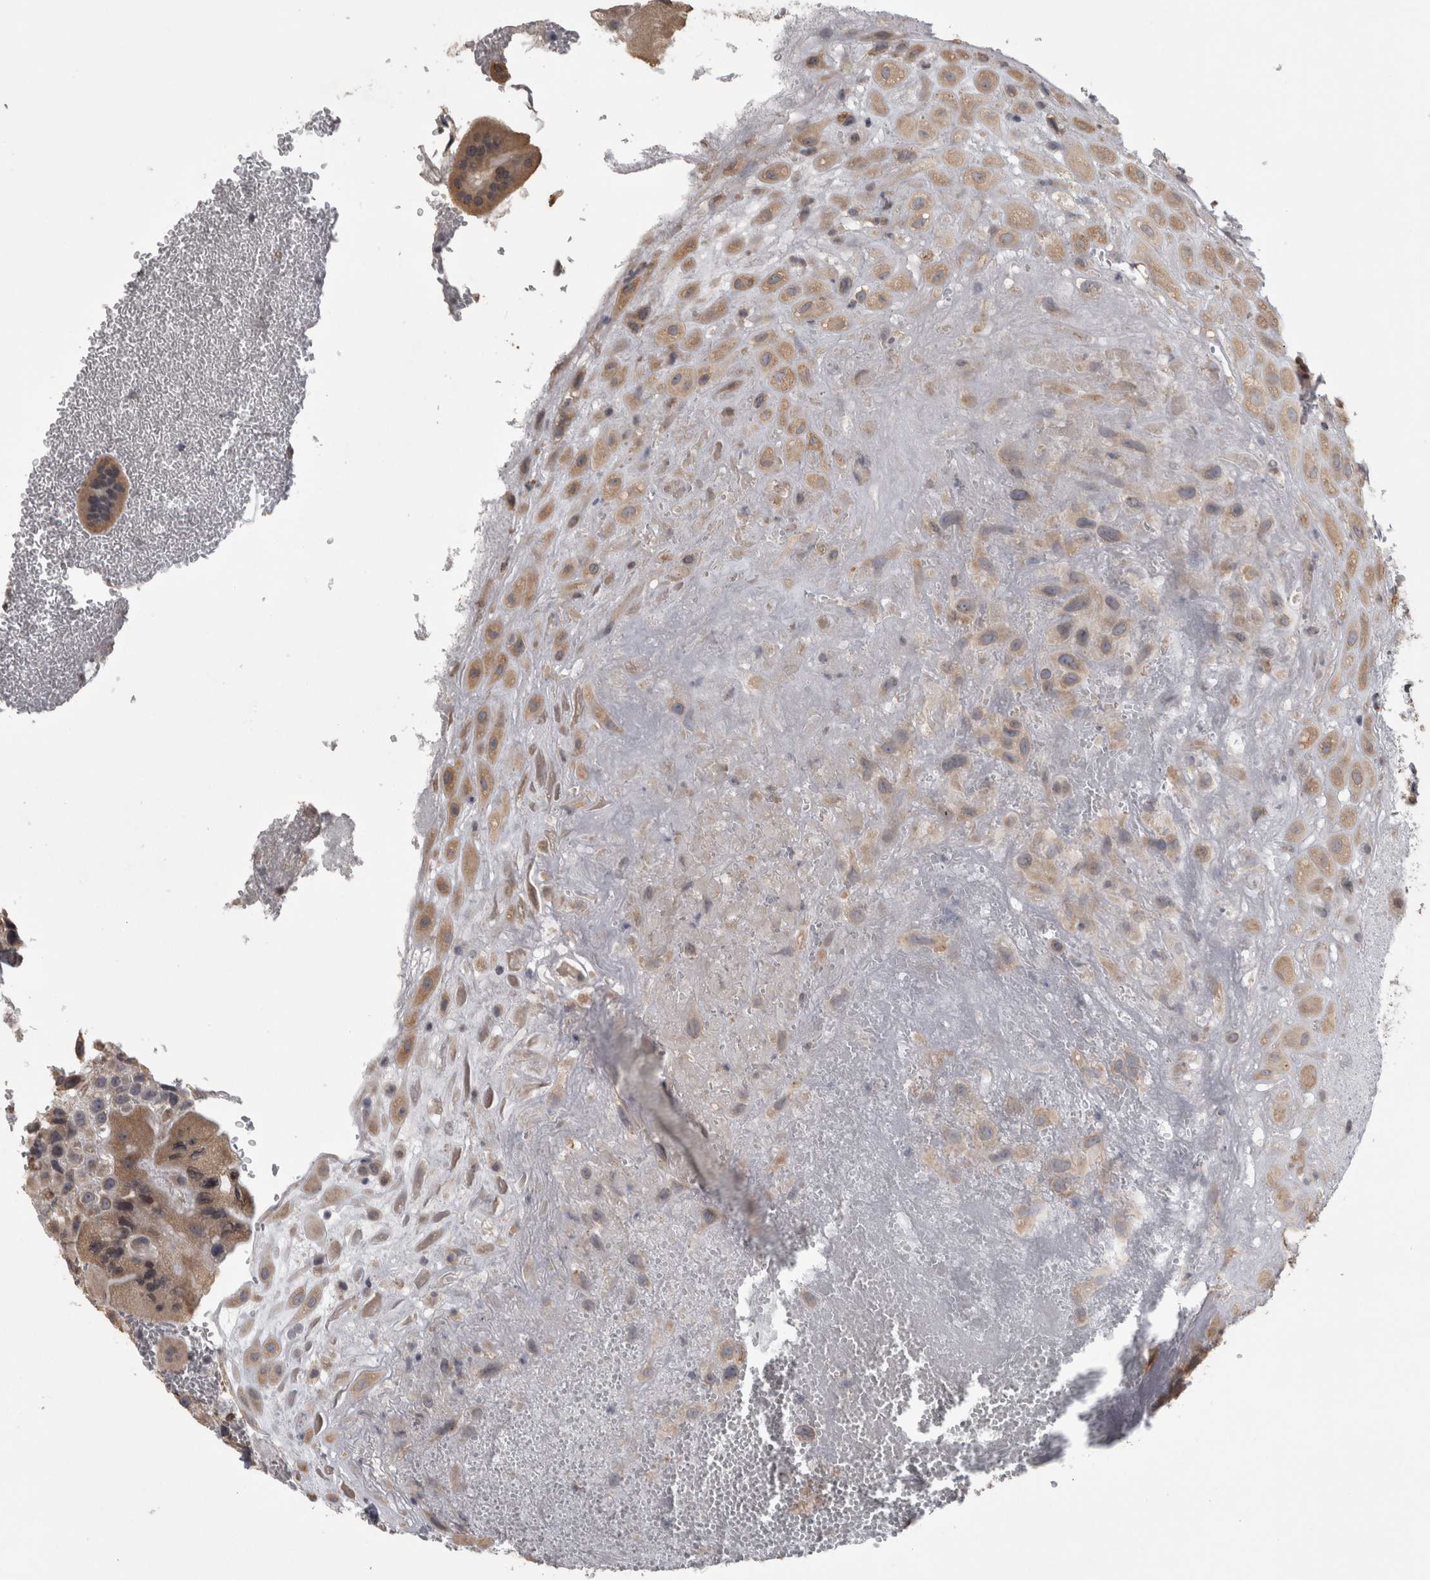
{"staining": {"intensity": "weak", "quantity": ">75%", "location": "cytoplasmic/membranous"}, "tissue": "placenta", "cell_type": "Decidual cells", "image_type": "normal", "snomed": [{"axis": "morphology", "description": "Normal tissue, NOS"}, {"axis": "topography", "description": "Placenta"}], "caption": "Human placenta stained with a brown dye shows weak cytoplasmic/membranous positive expression in approximately >75% of decidual cells.", "gene": "RAB29", "patient": {"sex": "female", "age": 35}}